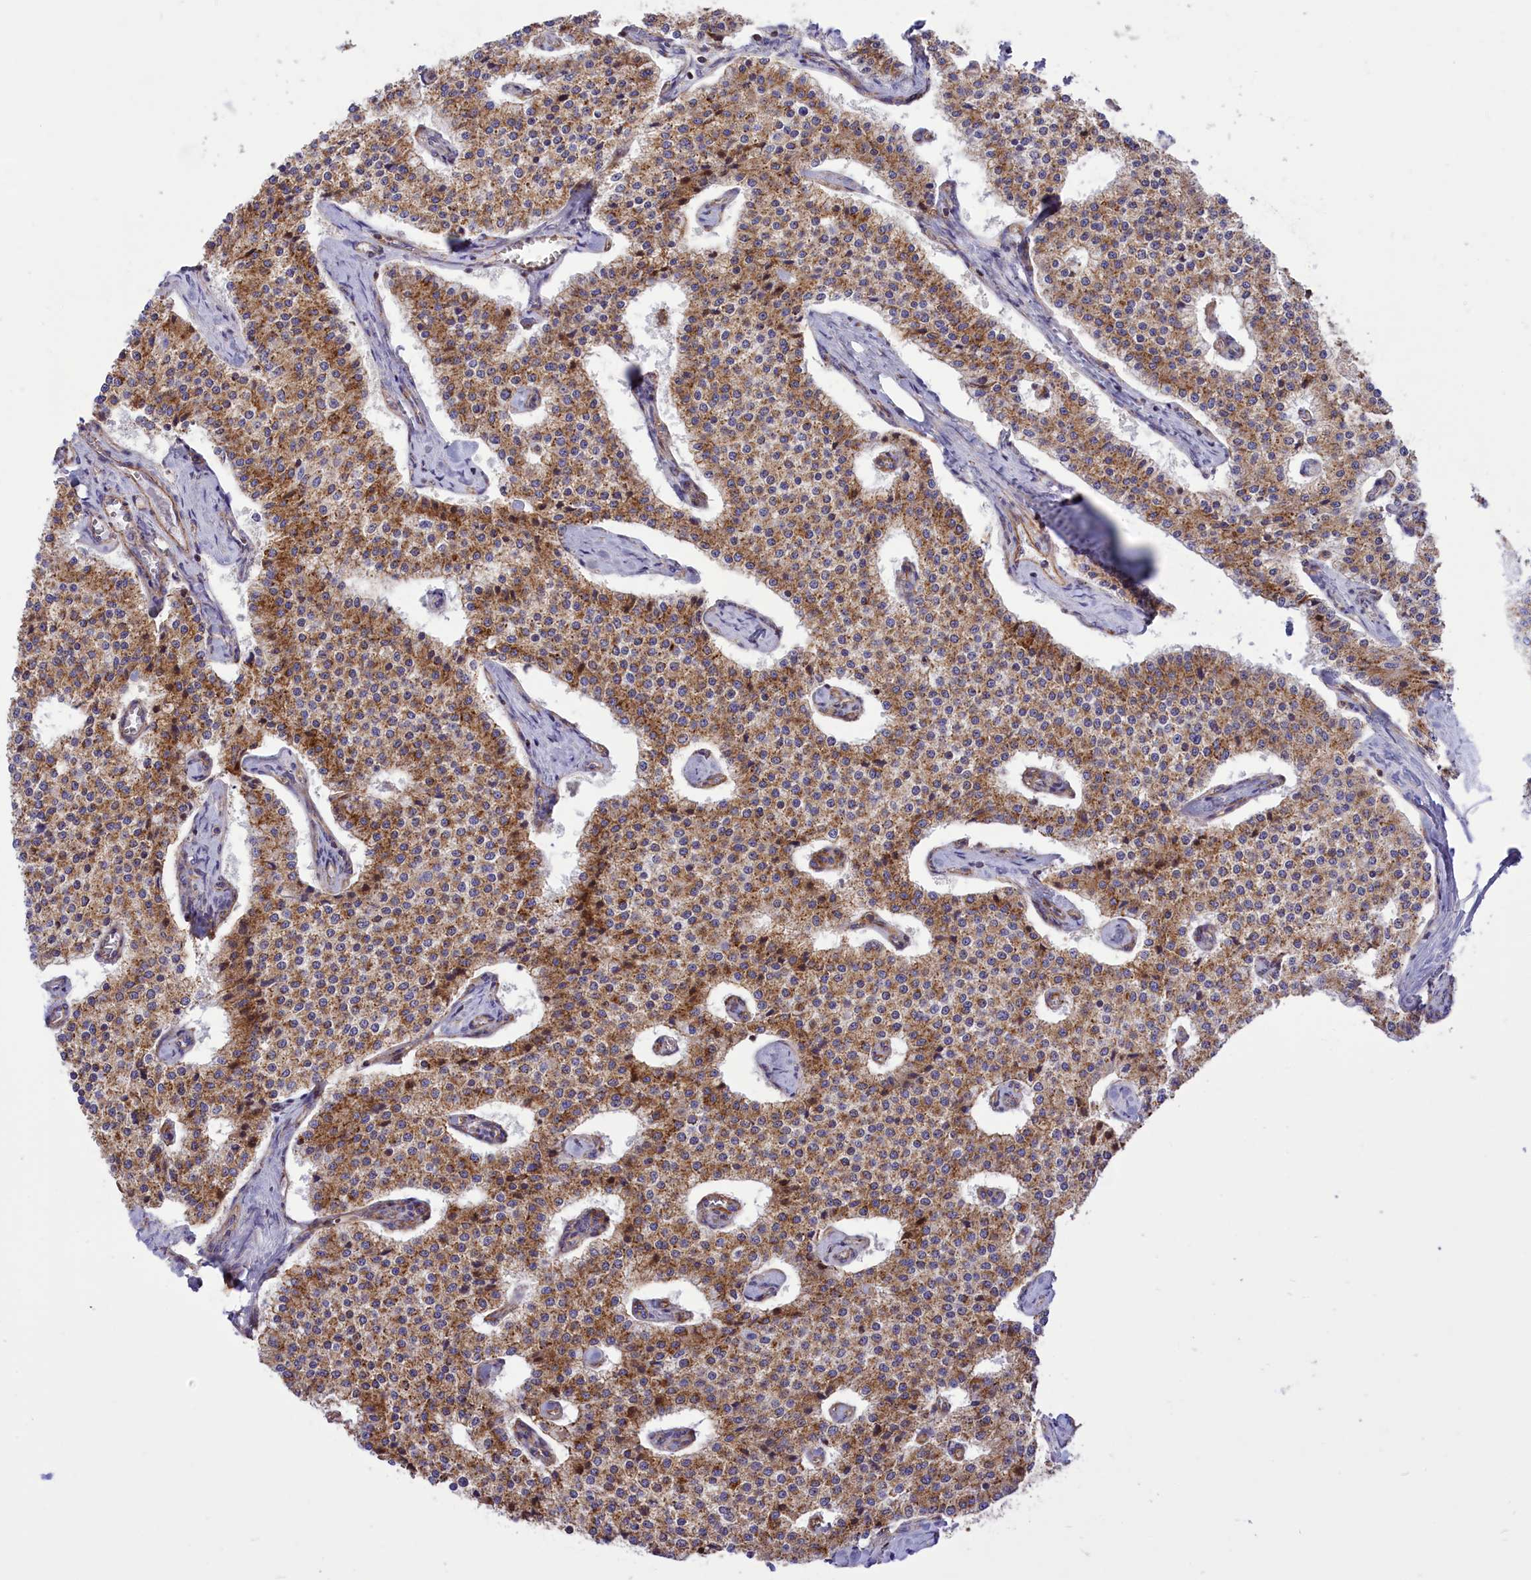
{"staining": {"intensity": "moderate", "quantity": ">75%", "location": "cytoplasmic/membranous"}, "tissue": "carcinoid", "cell_type": "Tumor cells", "image_type": "cancer", "snomed": [{"axis": "morphology", "description": "Carcinoid, malignant, NOS"}, {"axis": "topography", "description": "Colon"}], "caption": "Moderate cytoplasmic/membranous expression is appreciated in about >75% of tumor cells in carcinoid.", "gene": "SEPTIN9", "patient": {"sex": "female", "age": 52}}